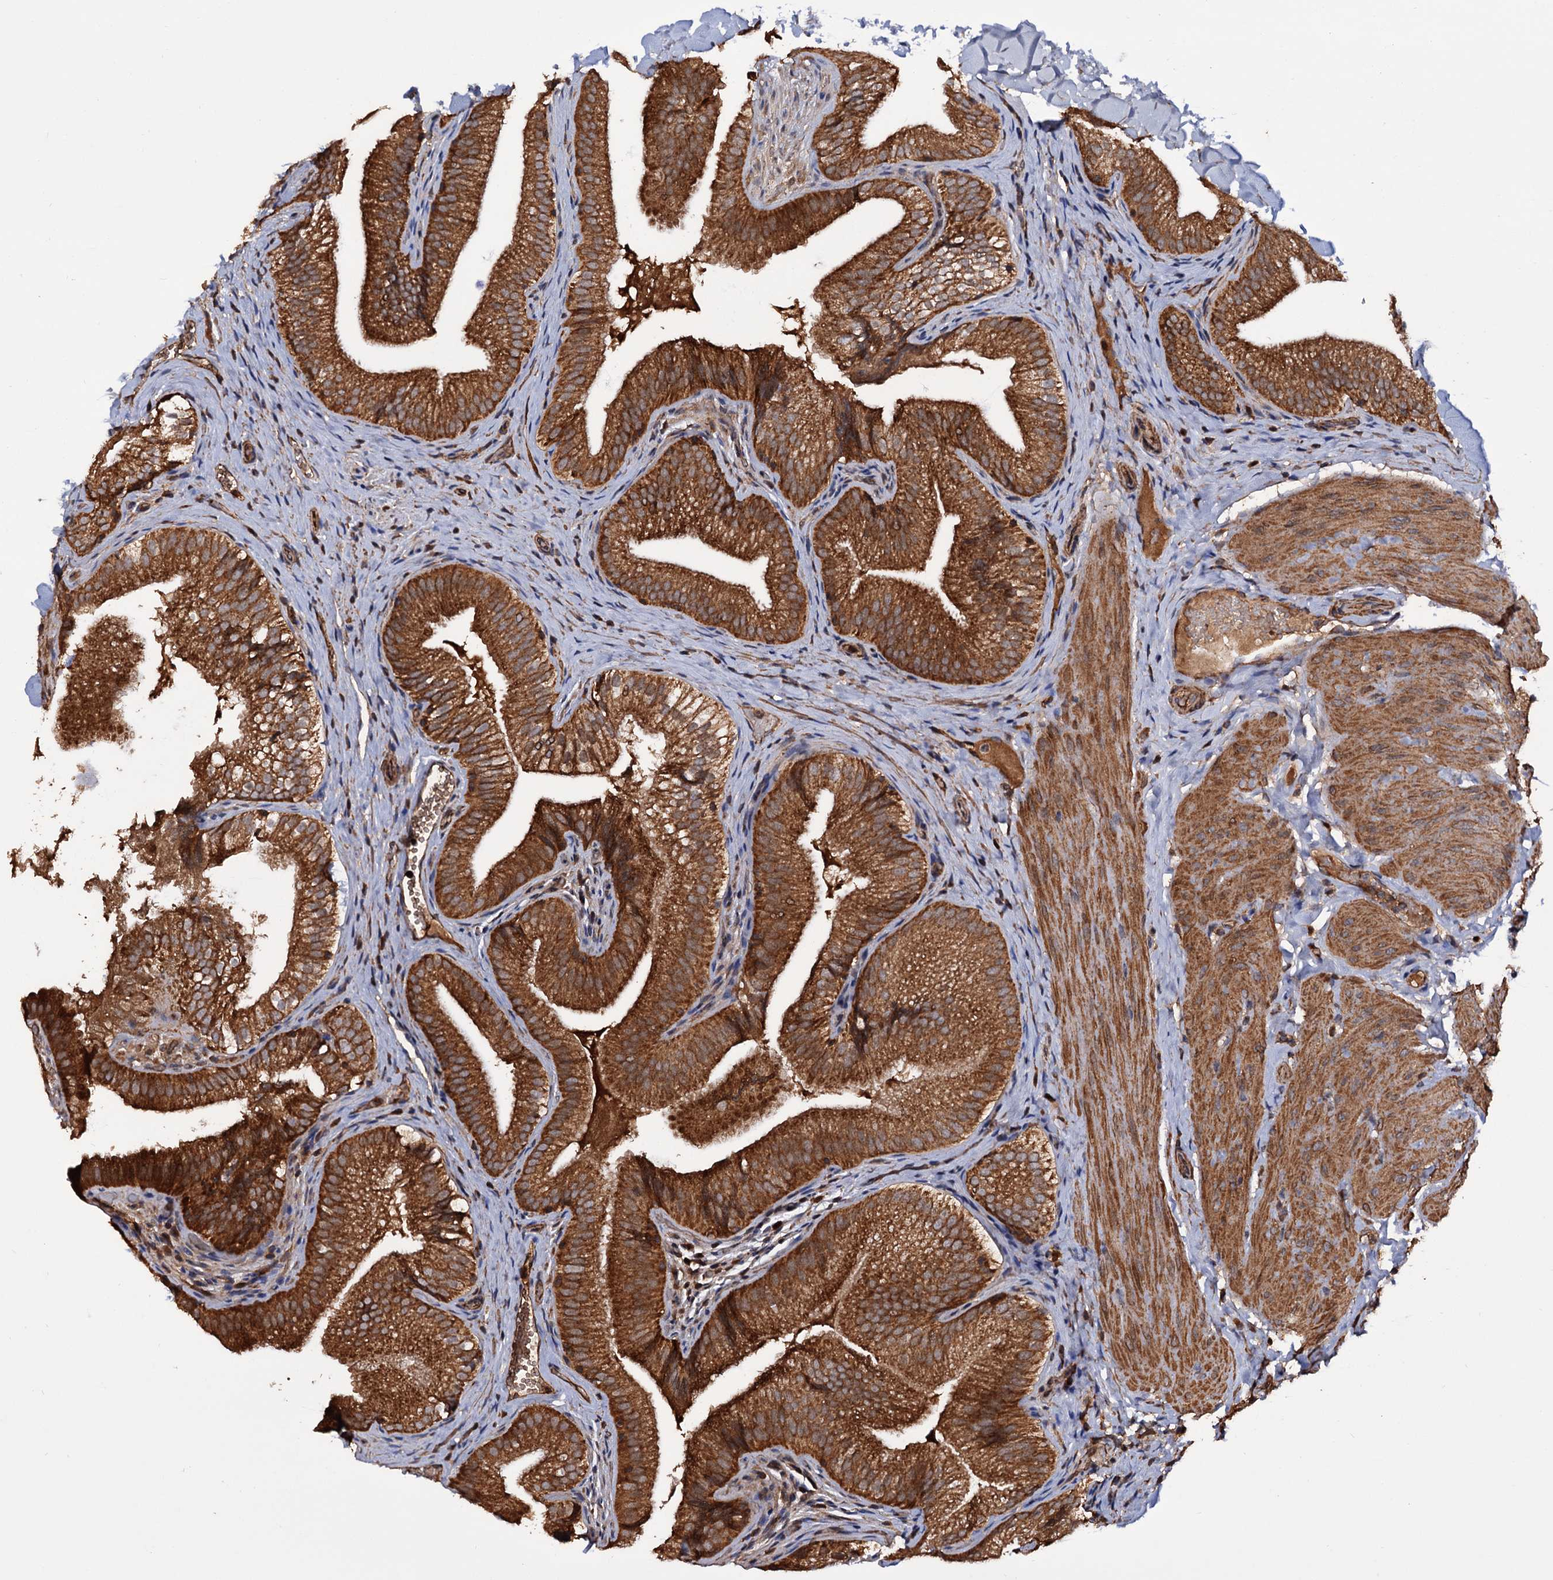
{"staining": {"intensity": "strong", "quantity": ">75%", "location": "cytoplasmic/membranous"}, "tissue": "gallbladder", "cell_type": "Glandular cells", "image_type": "normal", "snomed": [{"axis": "morphology", "description": "Normal tissue, NOS"}, {"axis": "topography", "description": "Gallbladder"}], "caption": "Immunohistochemical staining of normal gallbladder shows >75% levels of strong cytoplasmic/membranous protein positivity in approximately >75% of glandular cells.", "gene": "MRPL42", "patient": {"sex": "female", "age": 30}}